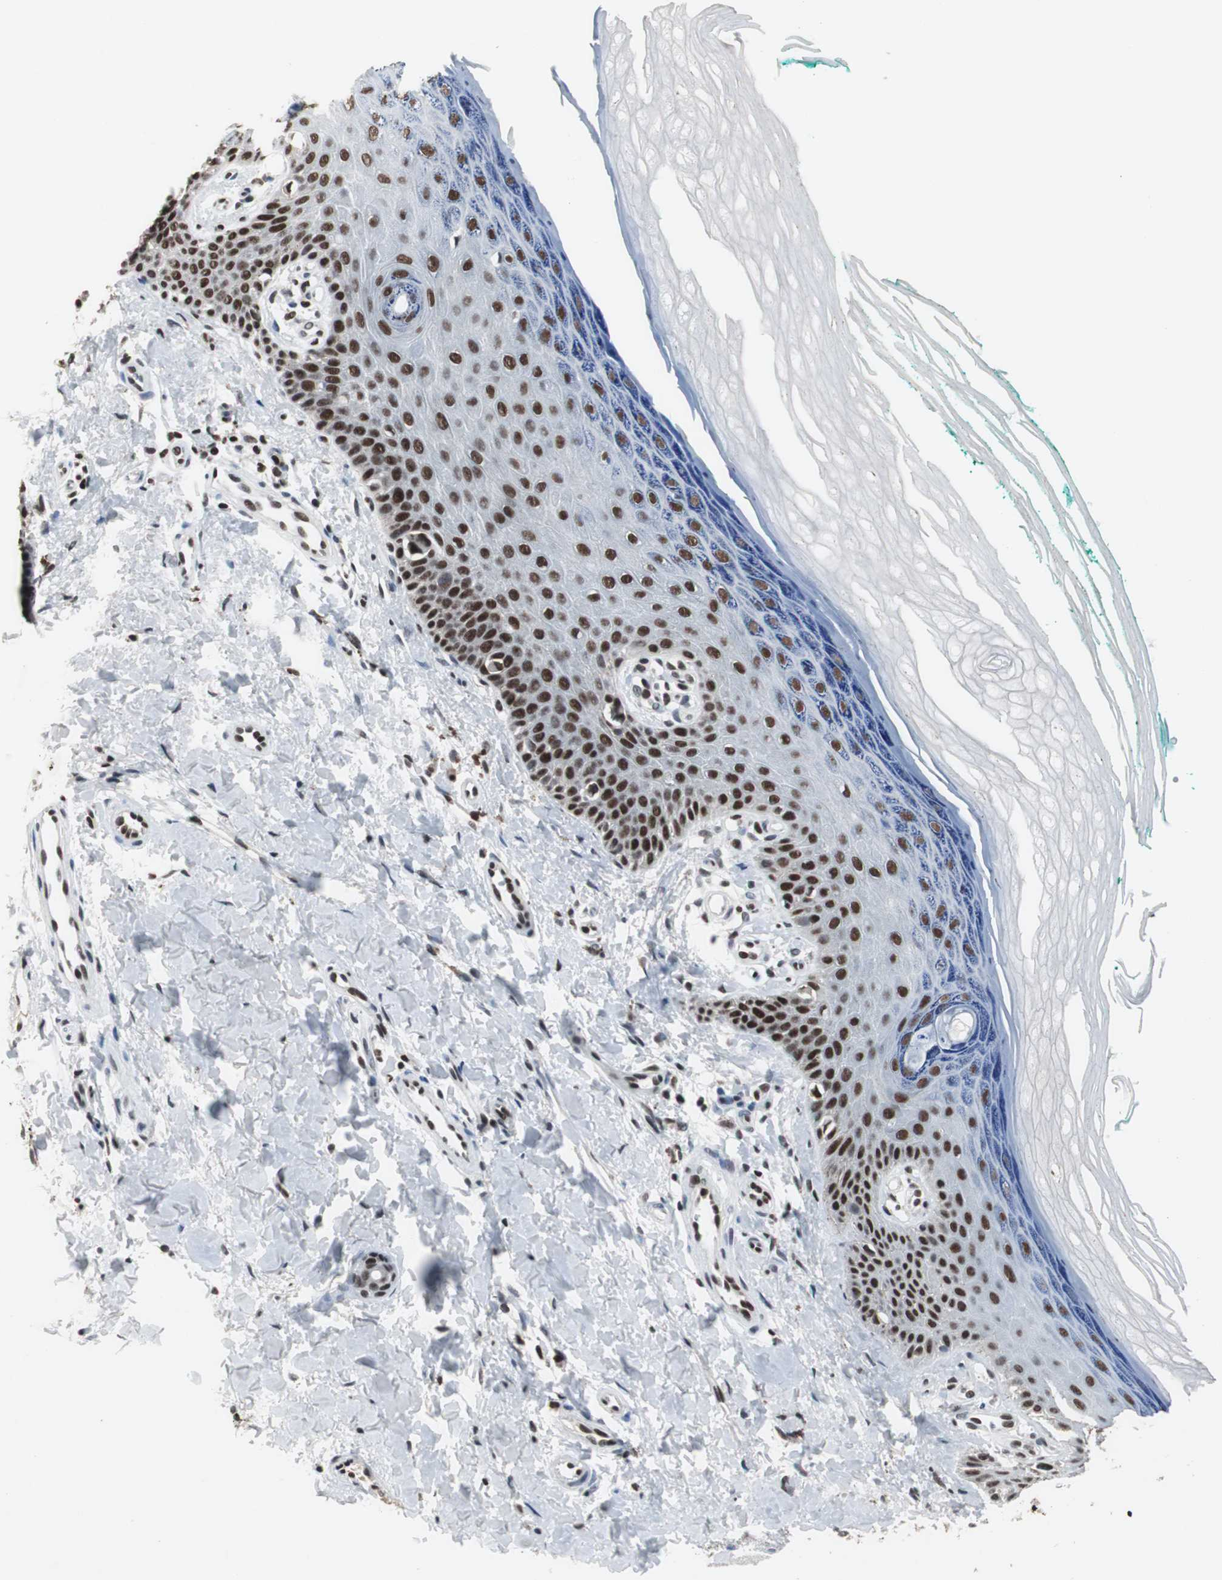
{"staining": {"intensity": "moderate", "quantity": ">75%", "location": "nuclear"}, "tissue": "skin", "cell_type": "Fibroblasts", "image_type": "normal", "snomed": [{"axis": "morphology", "description": "Normal tissue, NOS"}, {"axis": "topography", "description": "Skin"}], "caption": "Moderate nuclear expression for a protein is seen in about >75% of fibroblasts of unremarkable skin using immunohistochemistry (IHC).", "gene": "RAD9A", "patient": {"sex": "male", "age": 26}}